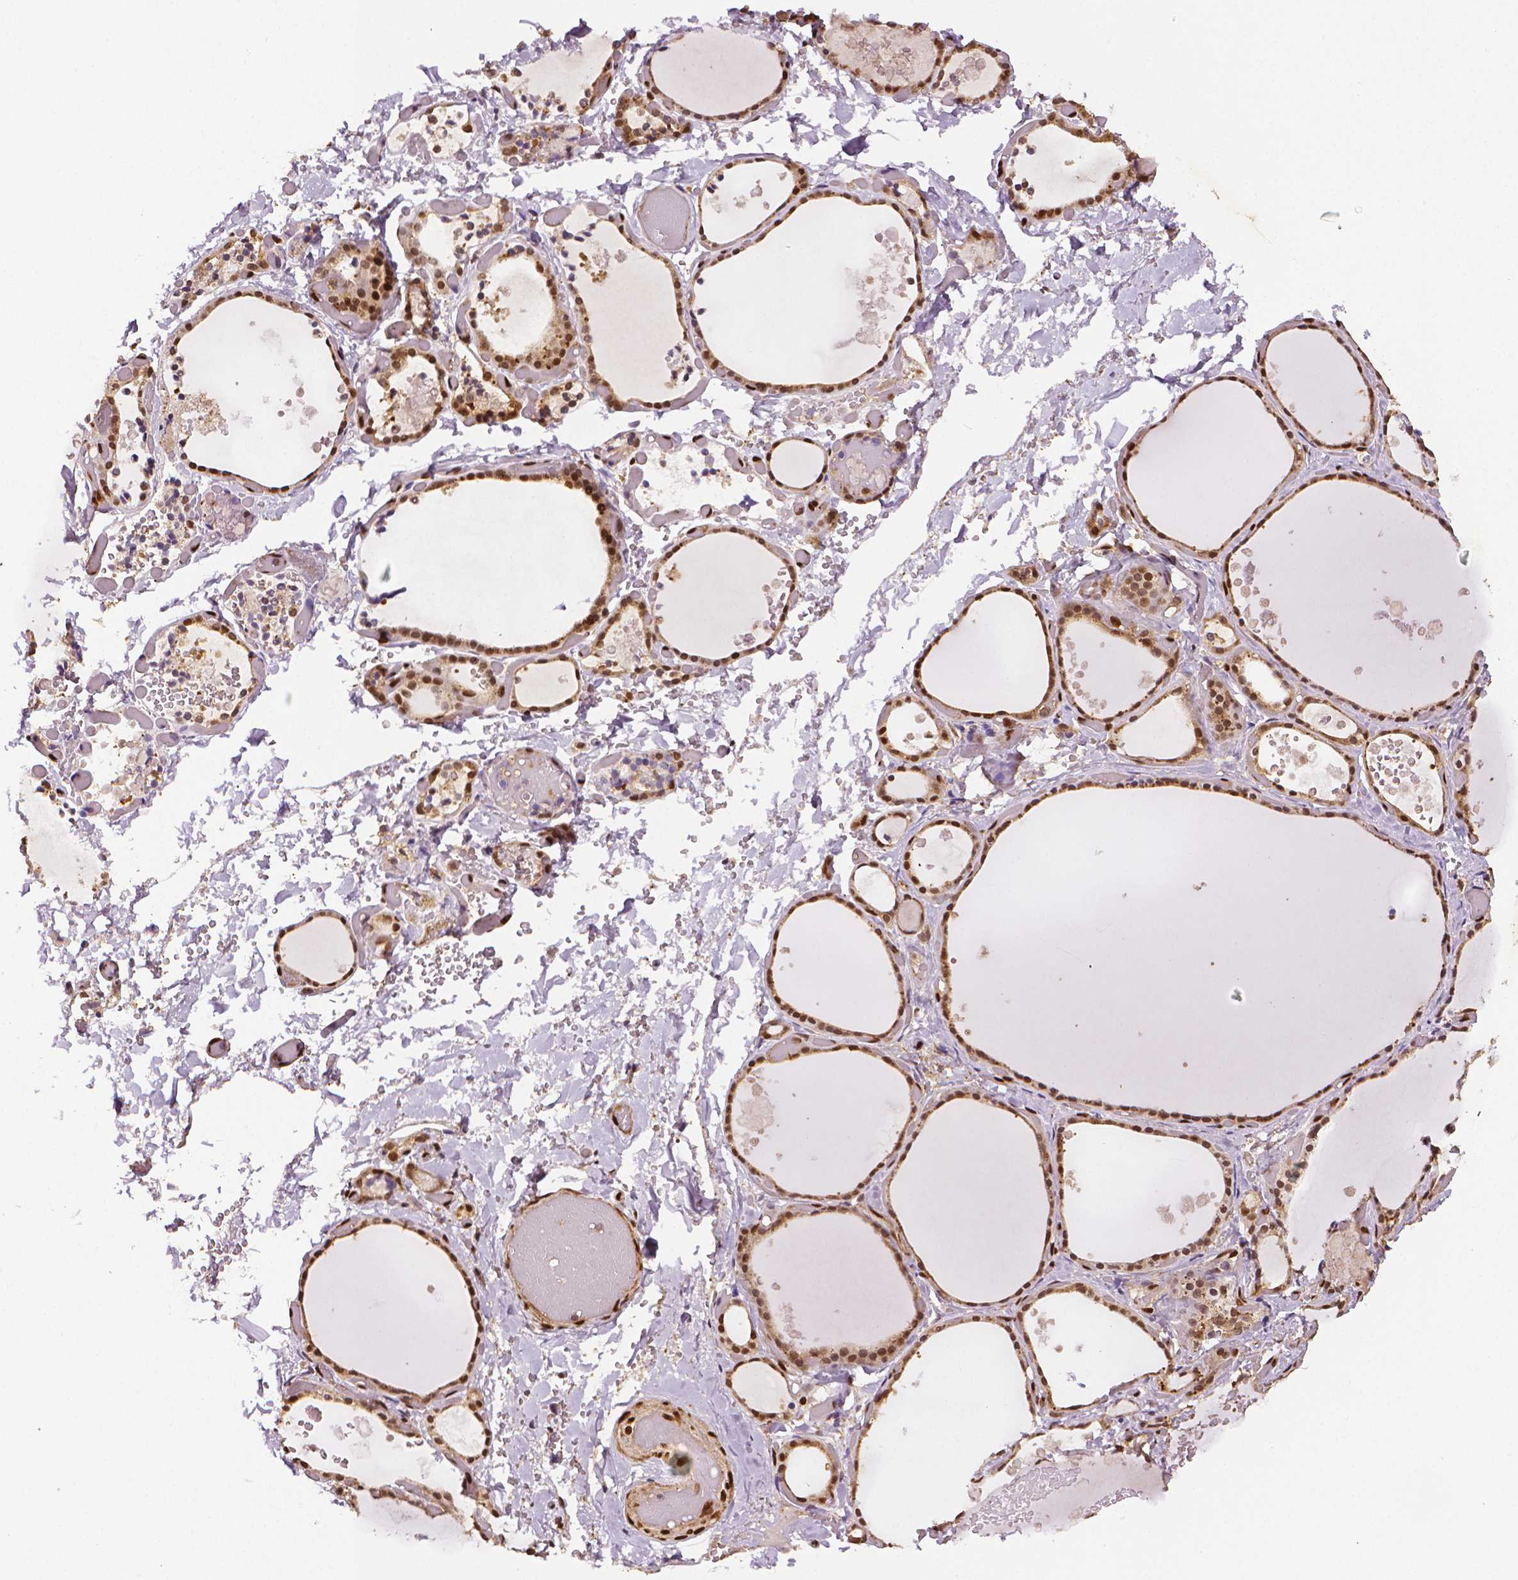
{"staining": {"intensity": "strong", "quantity": ">75%", "location": "nuclear"}, "tissue": "thyroid gland", "cell_type": "Glandular cells", "image_type": "normal", "snomed": [{"axis": "morphology", "description": "Normal tissue, NOS"}, {"axis": "topography", "description": "Thyroid gland"}], "caption": "Thyroid gland stained for a protein (brown) demonstrates strong nuclear positive positivity in approximately >75% of glandular cells.", "gene": "STAT3", "patient": {"sex": "female", "age": 56}}